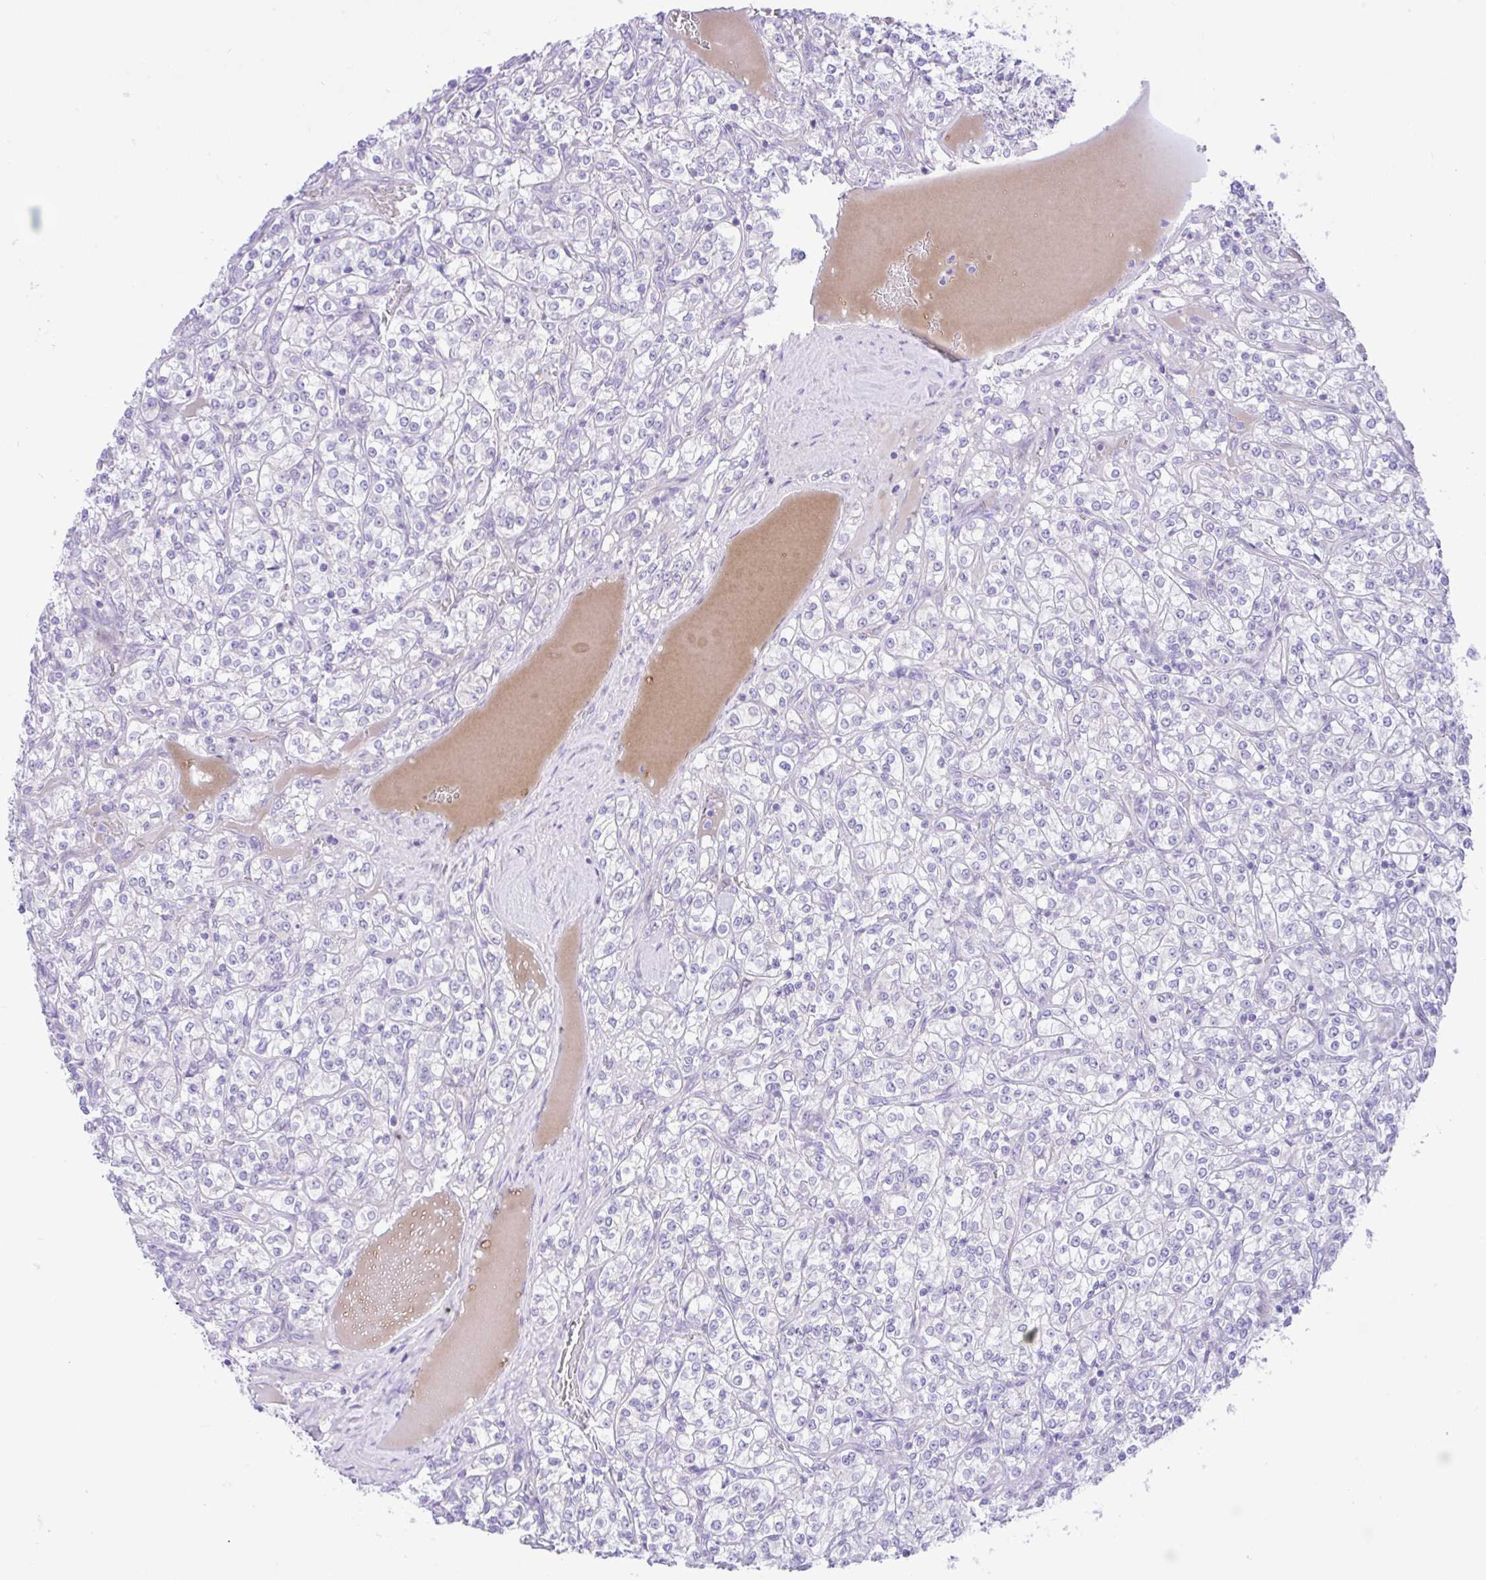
{"staining": {"intensity": "negative", "quantity": "none", "location": "none"}, "tissue": "renal cancer", "cell_type": "Tumor cells", "image_type": "cancer", "snomed": [{"axis": "morphology", "description": "Adenocarcinoma, NOS"}, {"axis": "topography", "description": "Kidney"}], "caption": "Human renal cancer (adenocarcinoma) stained for a protein using IHC reveals no expression in tumor cells.", "gene": "ZNF101", "patient": {"sex": "male", "age": 77}}